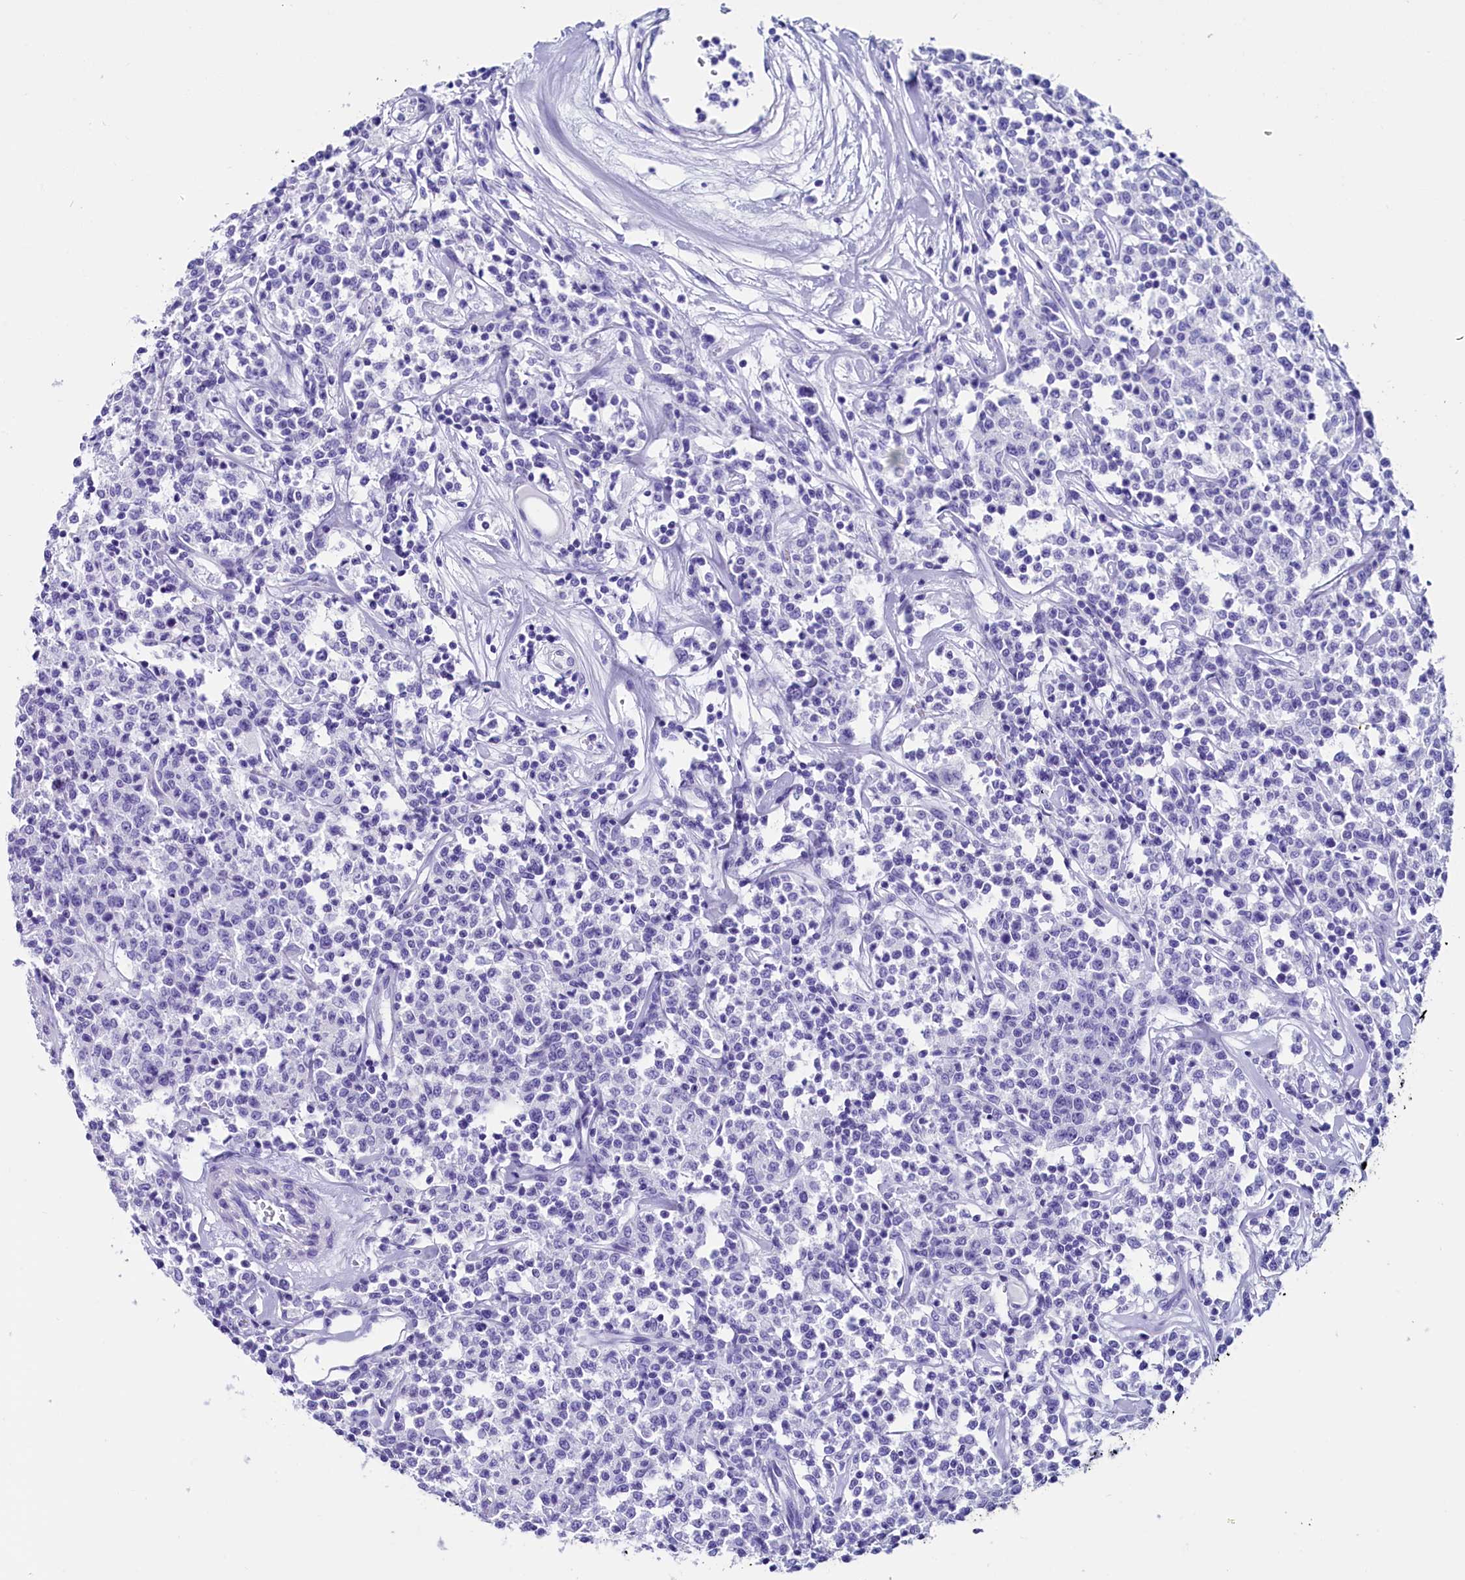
{"staining": {"intensity": "negative", "quantity": "none", "location": "none"}, "tissue": "lymphoma", "cell_type": "Tumor cells", "image_type": "cancer", "snomed": [{"axis": "morphology", "description": "Malignant lymphoma, non-Hodgkin's type, Low grade"}, {"axis": "topography", "description": "Small intestine"}], "caption": "This is an immunohistochemistry (IHC) image of low-grade malignant lymphoma, non-Hodgkin's type. There is no expression in tumor cells.", "gene": "ANKRD29", "patient": {"sex": "female", "age": 59}}